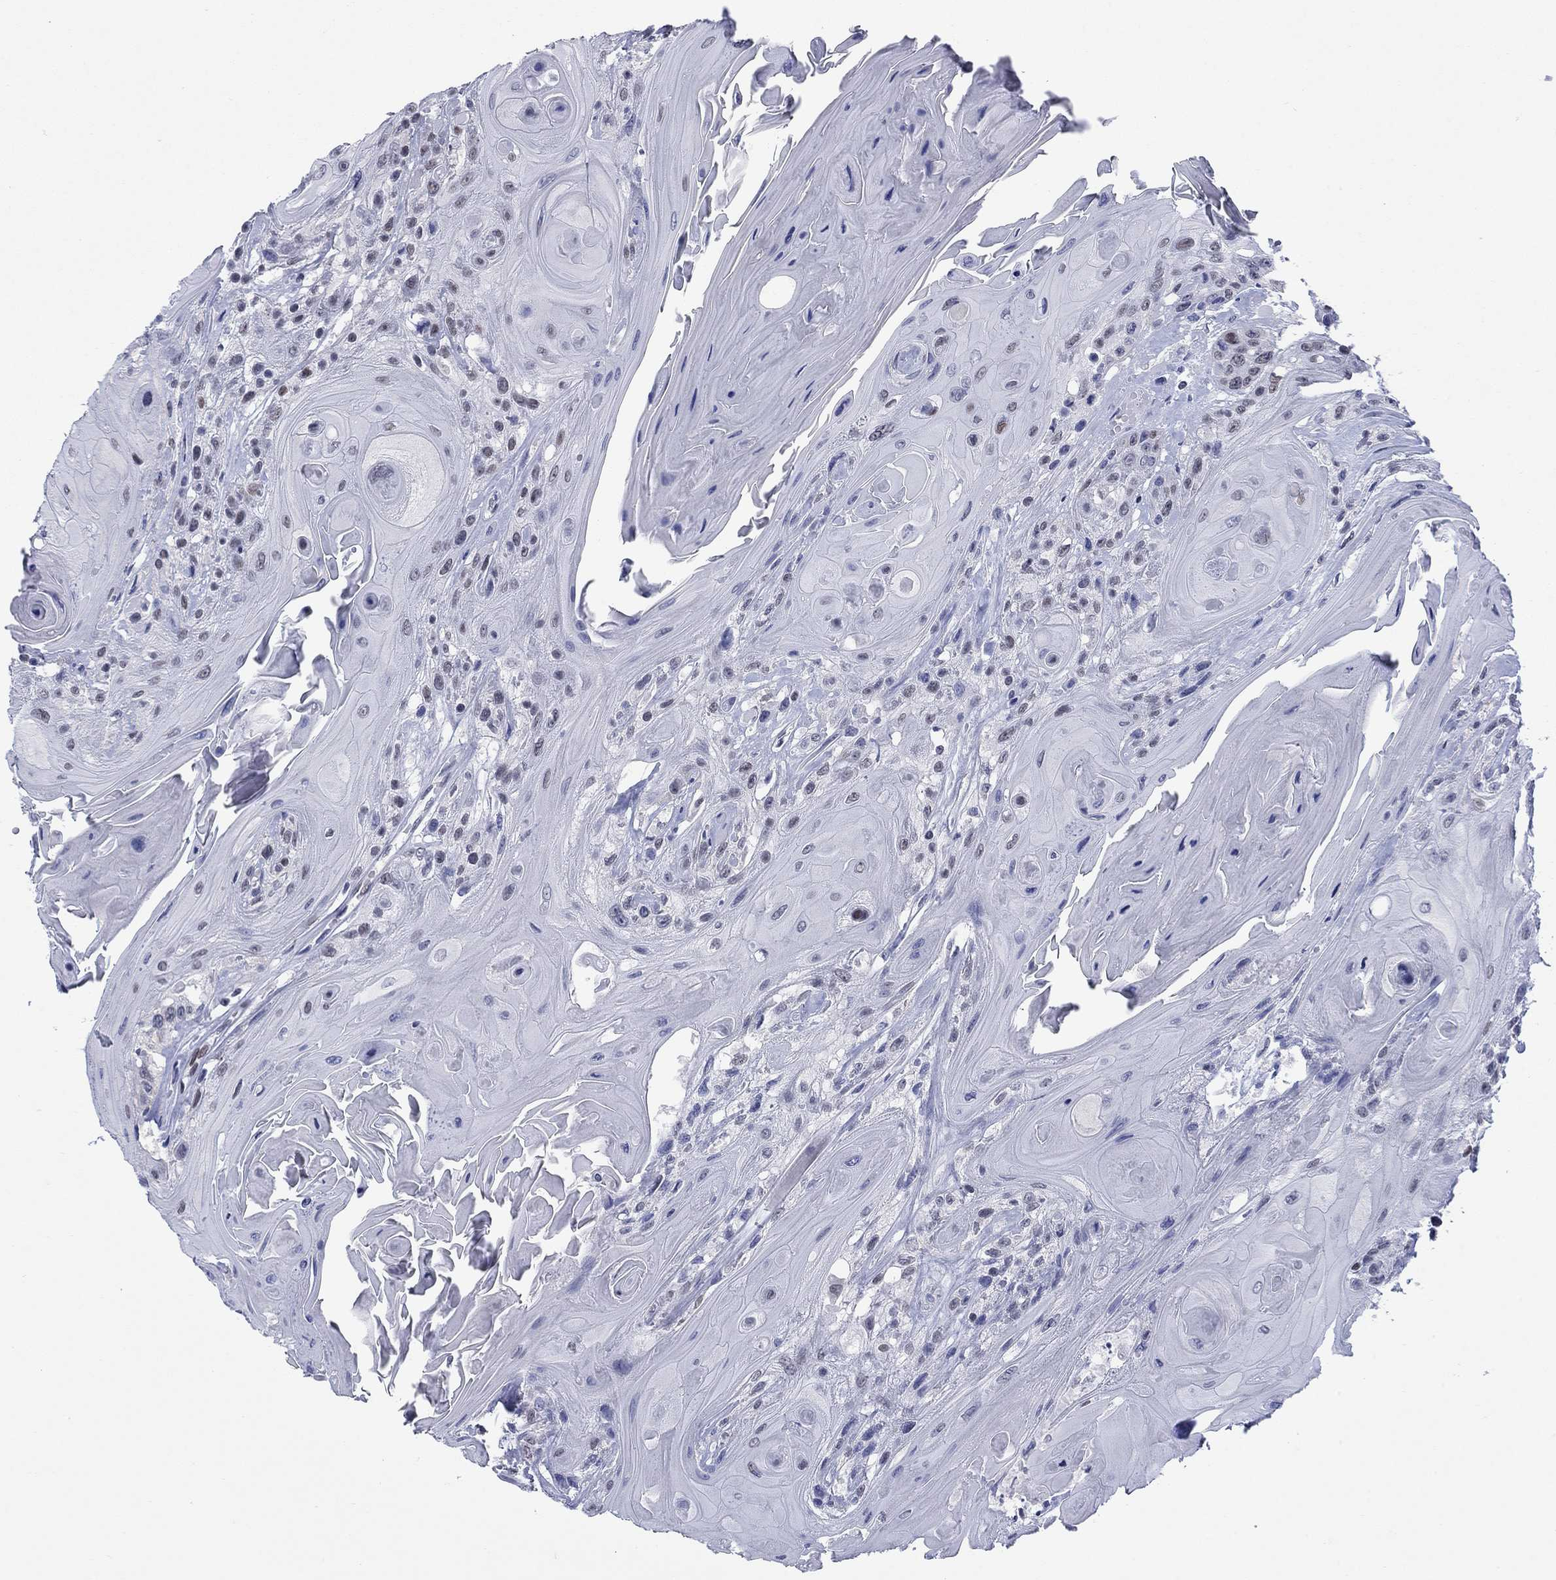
{"staining": {"intensity": "negative", "quantity": "none", "location": "none"}, "tissue": "head and neck cancer", "cell_type": "Tumor cells", "image_type": "cancer", "snomed": [{"axis": "morphology", "description": "Squamous cell carcinoma, NOS"}, {"axis": "topography", "description": "Head-Neck"}], "caption": "Human head and neck cancer (squamous cell carcinoma) stained for a protein using immunohistochemistry (IHC) demonstrates no staining in tumor cells.", "gene": "NPAS3", "patient": {"sex": "female", "age": 59}}